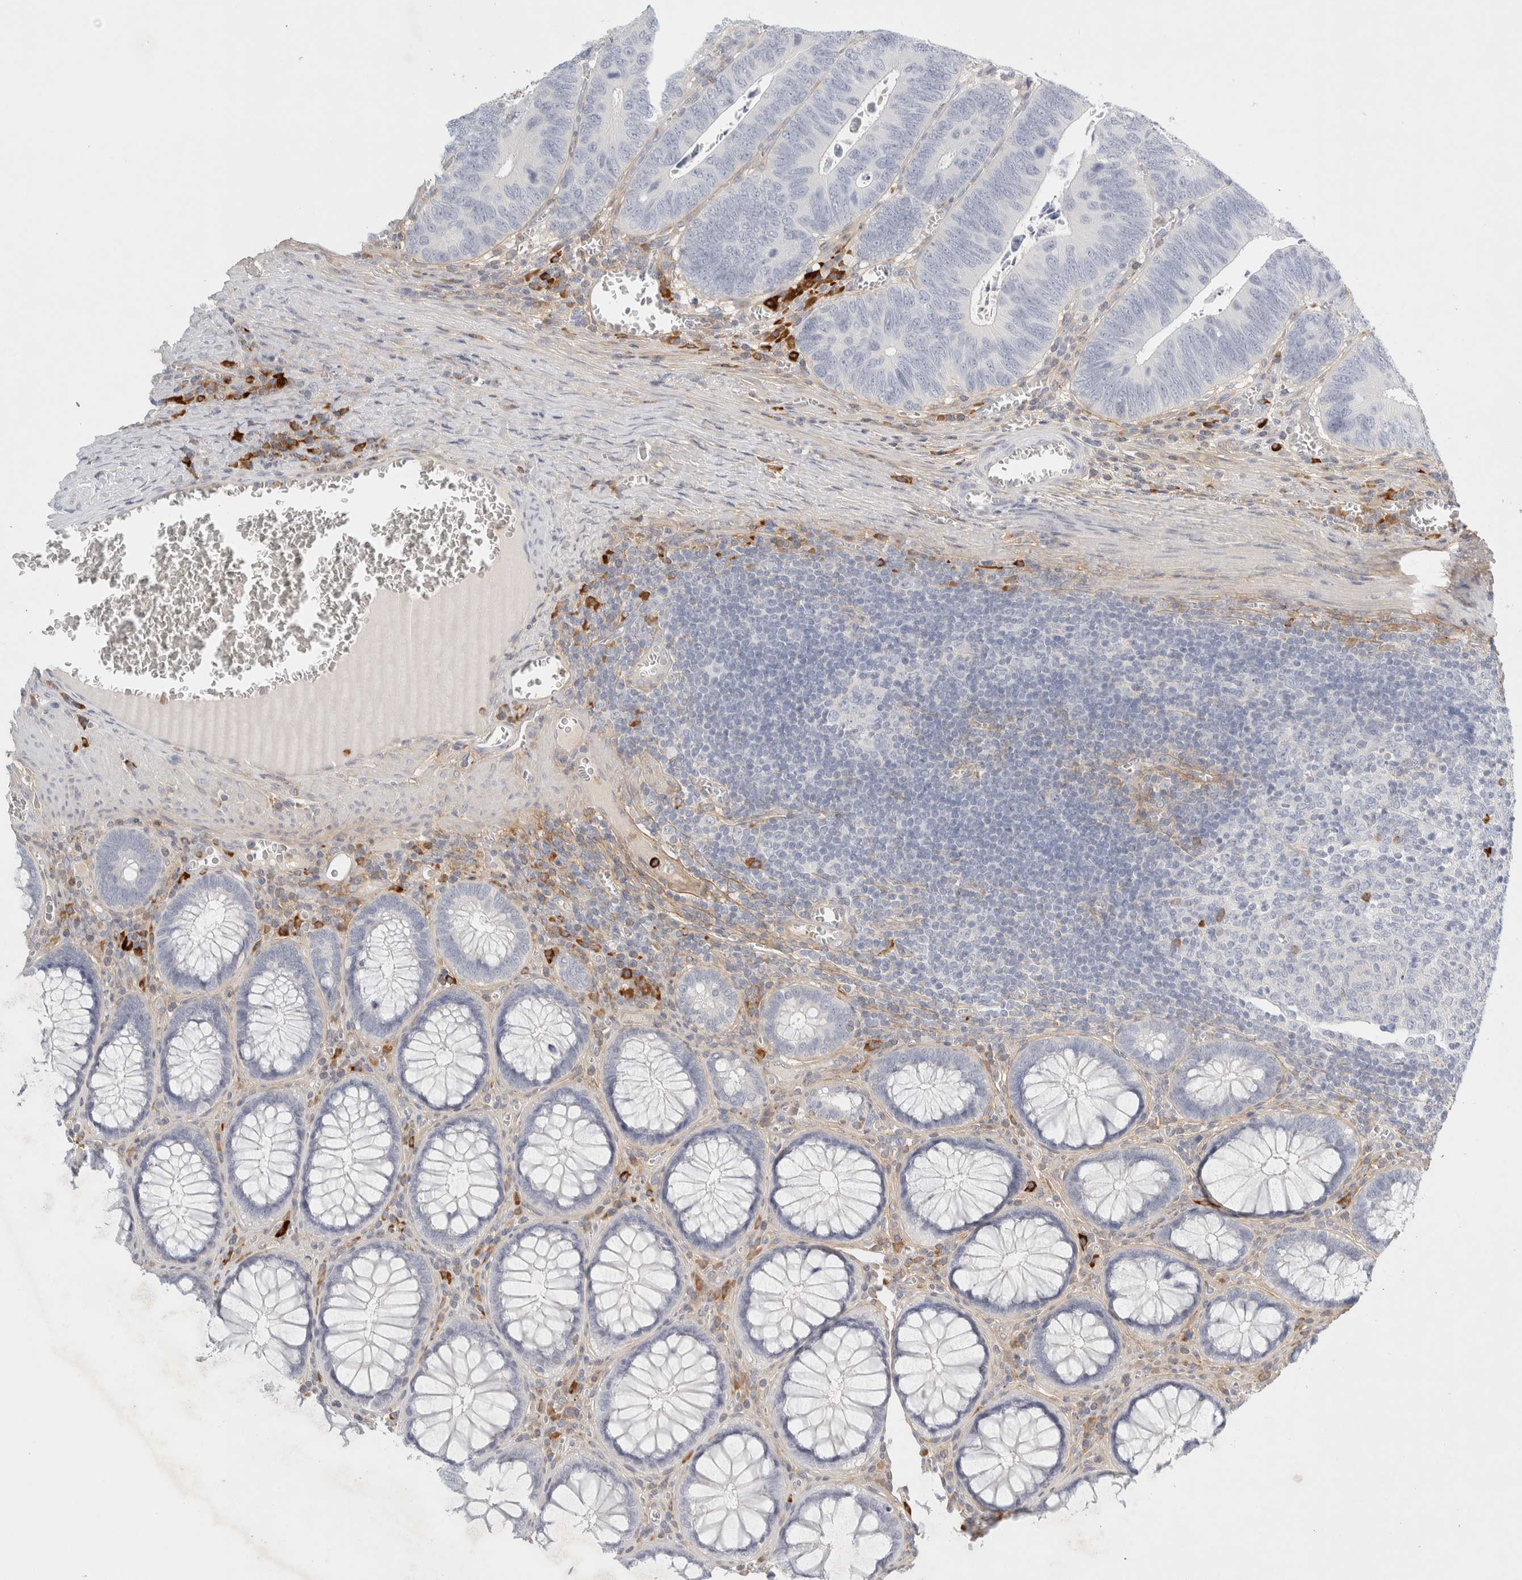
{"staining": {"intensity": "negative", "quantity": "none", "location": "none"}, "tissue": "colorectal cancer", "cell_type": "Tumor cells", "image_type": "cancer", "snomed": [{"axis": "morphology", "description": "Inflammation, NOS"}, {"axis": "morphology", "description": "Adenocarcinoma, NOS"}, {"axis": "topography", "description": "Colon"}], "caption": "Image shows no significant protein expression in tumor cells of colorectal cancer (adenocarcinoma).", "gene": "FGL2", "patient": {"sex": "male", "age": 72}}